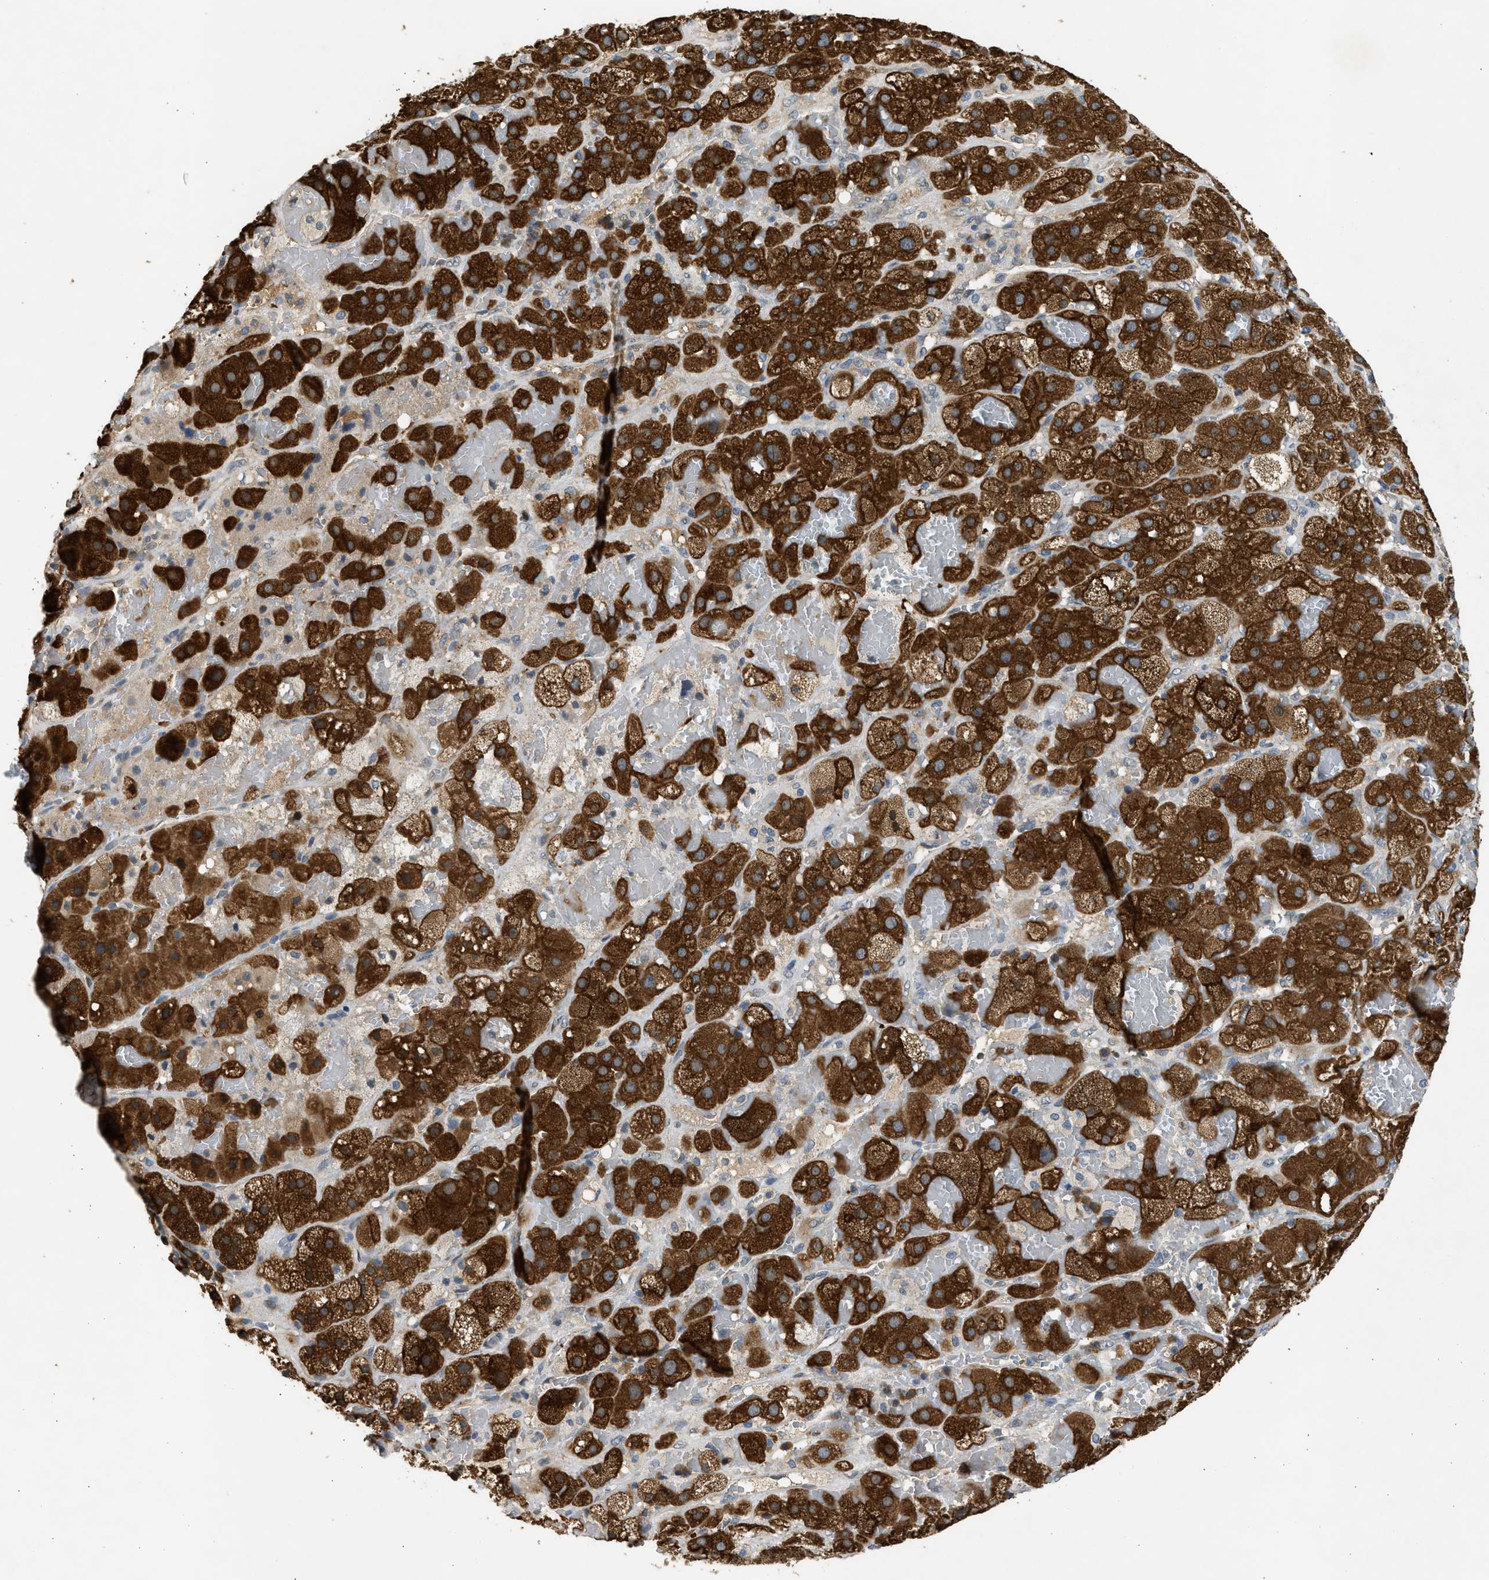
{"staining": {"intensity": "strong", "quantity": ">75%", "location": "cytoplasmic/membranous"}, "tissue": "adrenal gland", "cell_type": "Glandular cells", "image_type": "normal", "snomed": [{"axis": "morphology", "description": "Normal tissue, NOS"}, {"axis": "topography", "description": "Adrenal gland"}], "caption": "Immunohistochemical staining of normal adrenal gland displays high levels of strong cytoplasmic/membranous staining in approximately >75% of glandular cells. (IHC, brightfield microscopy, high magnification).", "gene": "MAPK7", "patient": {"sex": "female", "age": 47}}